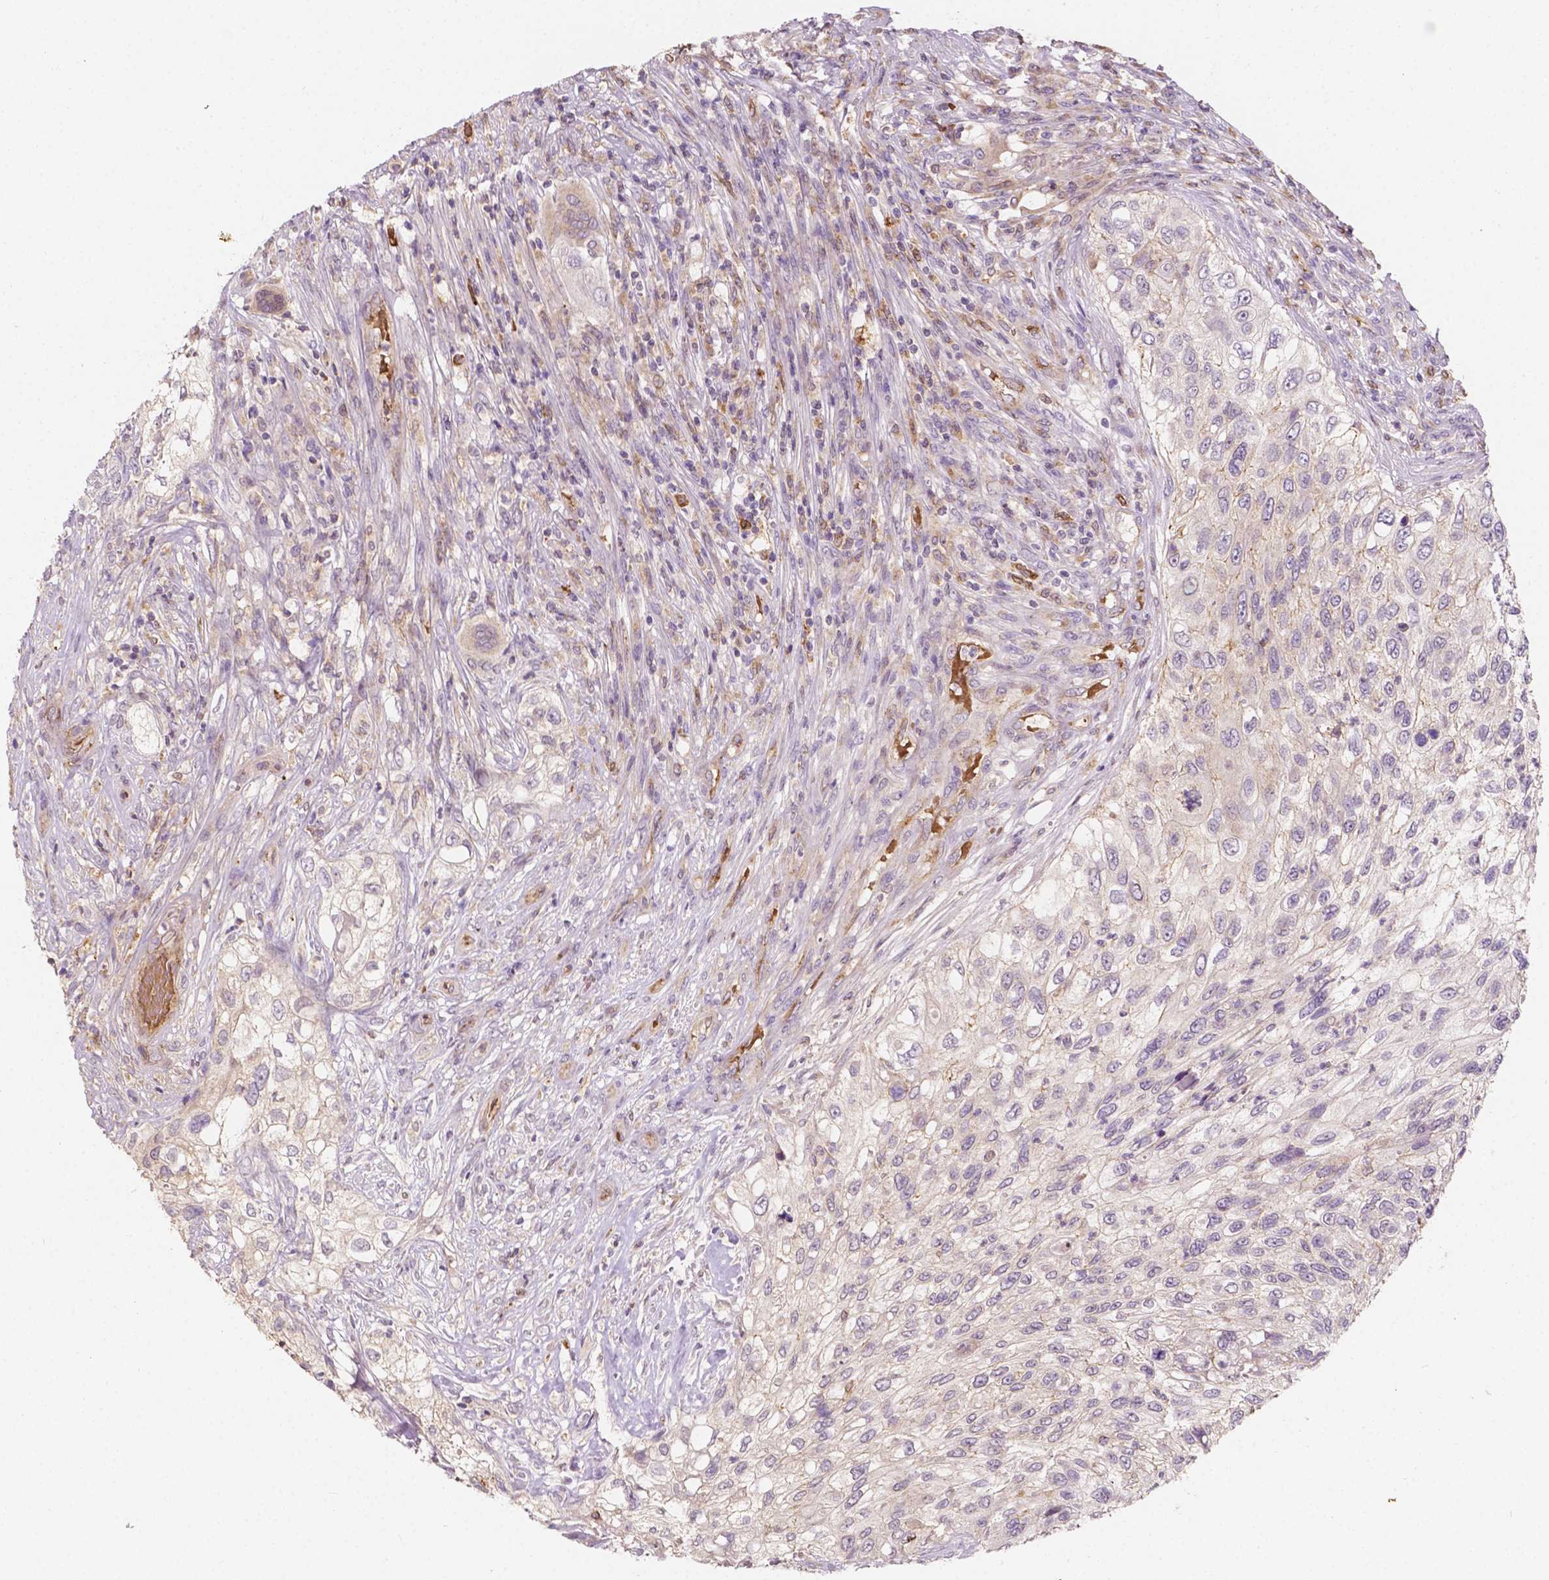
{"staining": {"intensity": "negative", "quantity": "none", "location": "none"}, "tissue": "urothelial cancer", "cell_type": "Tumor cells", "image_type": "cancer", "snomed": [{"axis": "morphology", "description": "Urothelial carcinoma, High grade"}, {"axis": "topography", "description": "Urinary bladder"}], "caption": "Tumor cells show no significant protein staining in urothelial cancer.", "gene": "SLC22A4", "patient": {"sex": "female", "age": 60}}